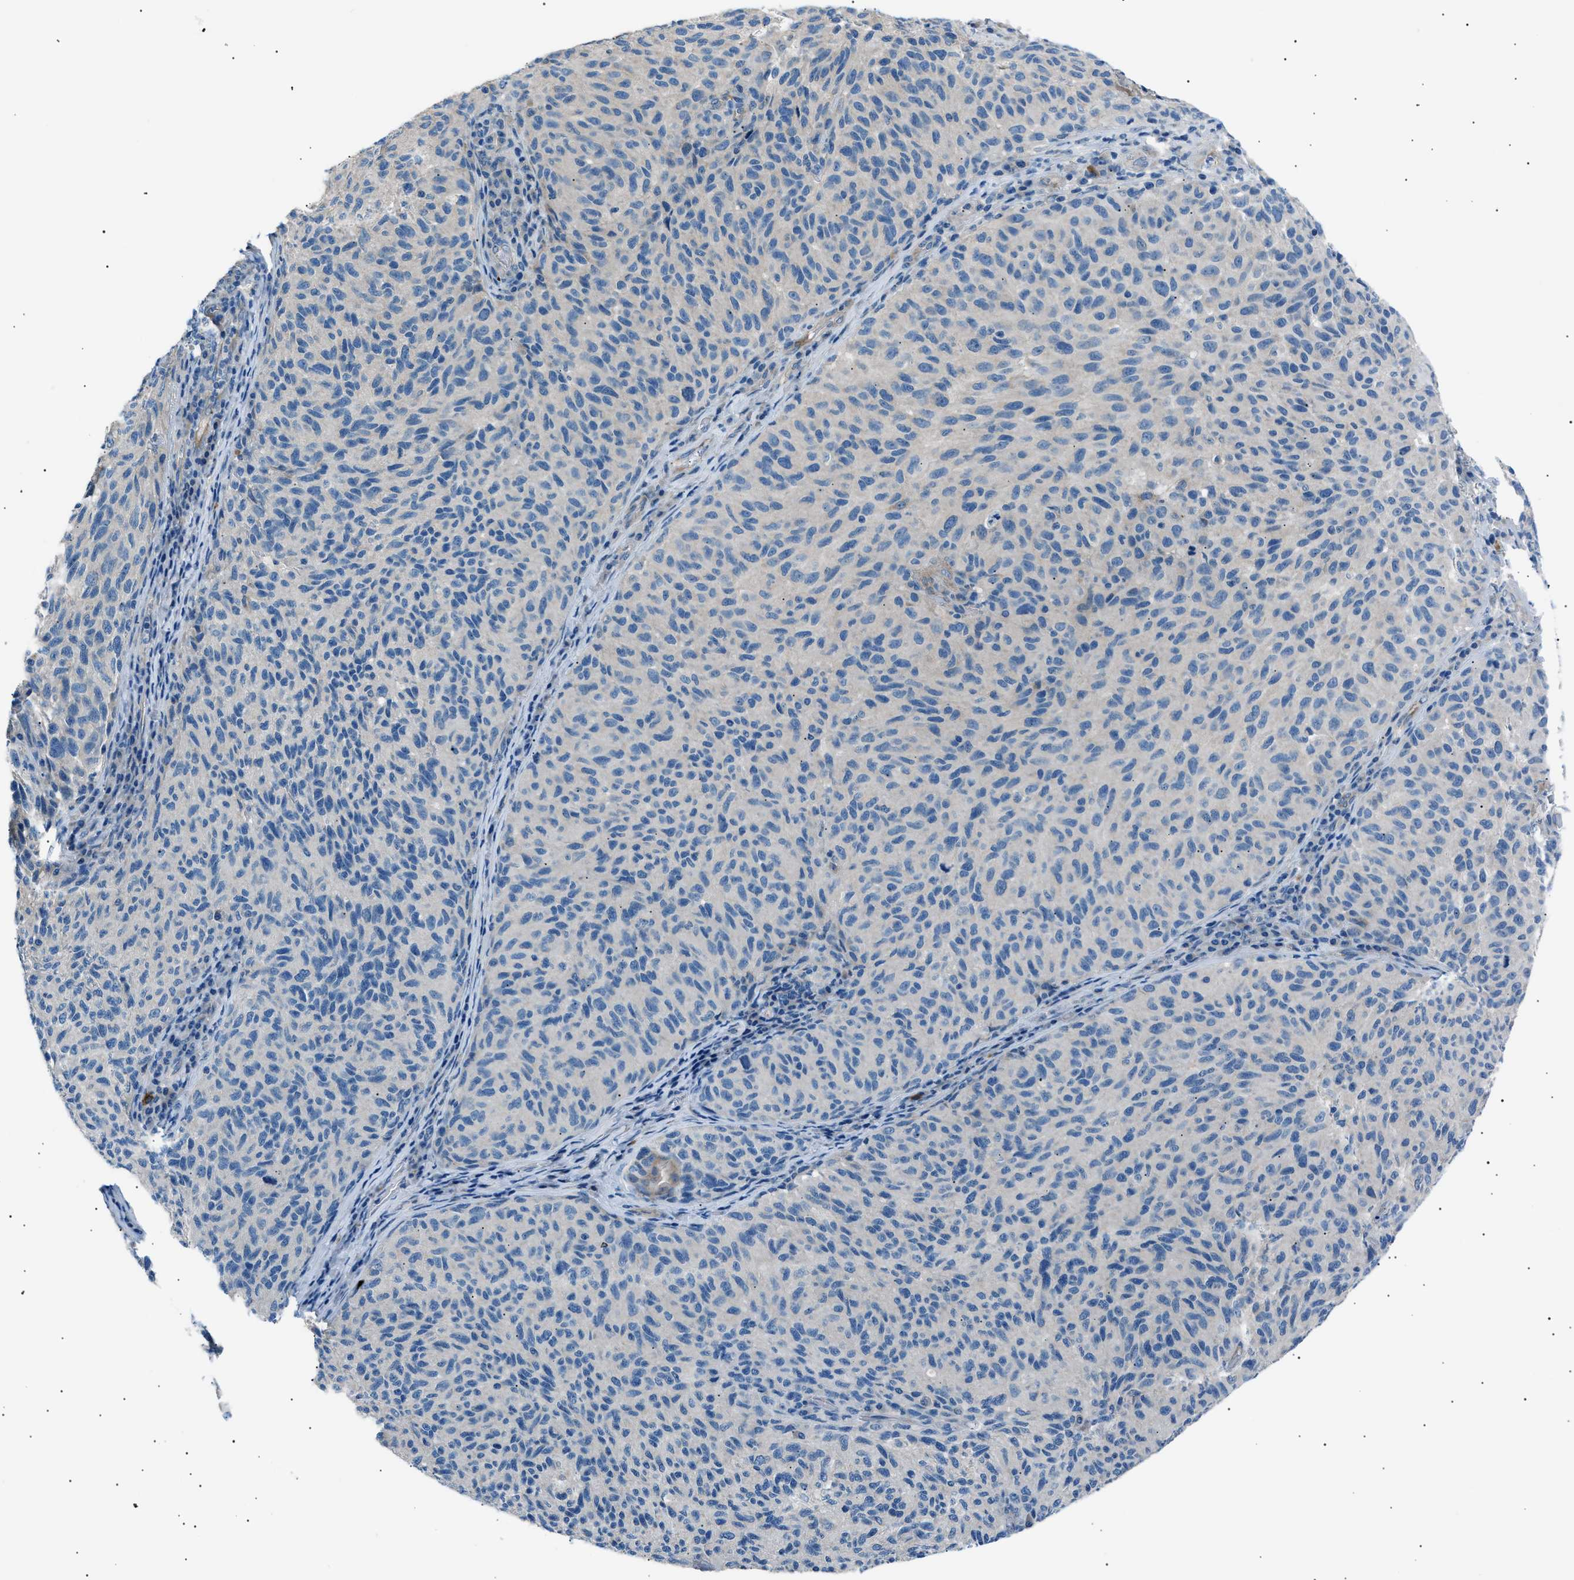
{"staining": {"intensity": "negative", "quantity": "none", "location": "none"}, "tissue": "melanoma", "cell_type": "Tumor cells", "image_type": "cancer", "snomed": [{"axis": "morphology", "description": "Malignant melanoma, NOS"}, {"axis": "topography", "description": "Skin"}], "caption": "Immunohistochemistry (IHC) of human malignant melanoma shows no staining in tumor cells. Brightfield microscopy of IHC stained with DAB (brown) and hematoxylin (blue), captured at high magnification.", "gene": "LRRC37B", "patient": {"sex": "female", "age": 73}}